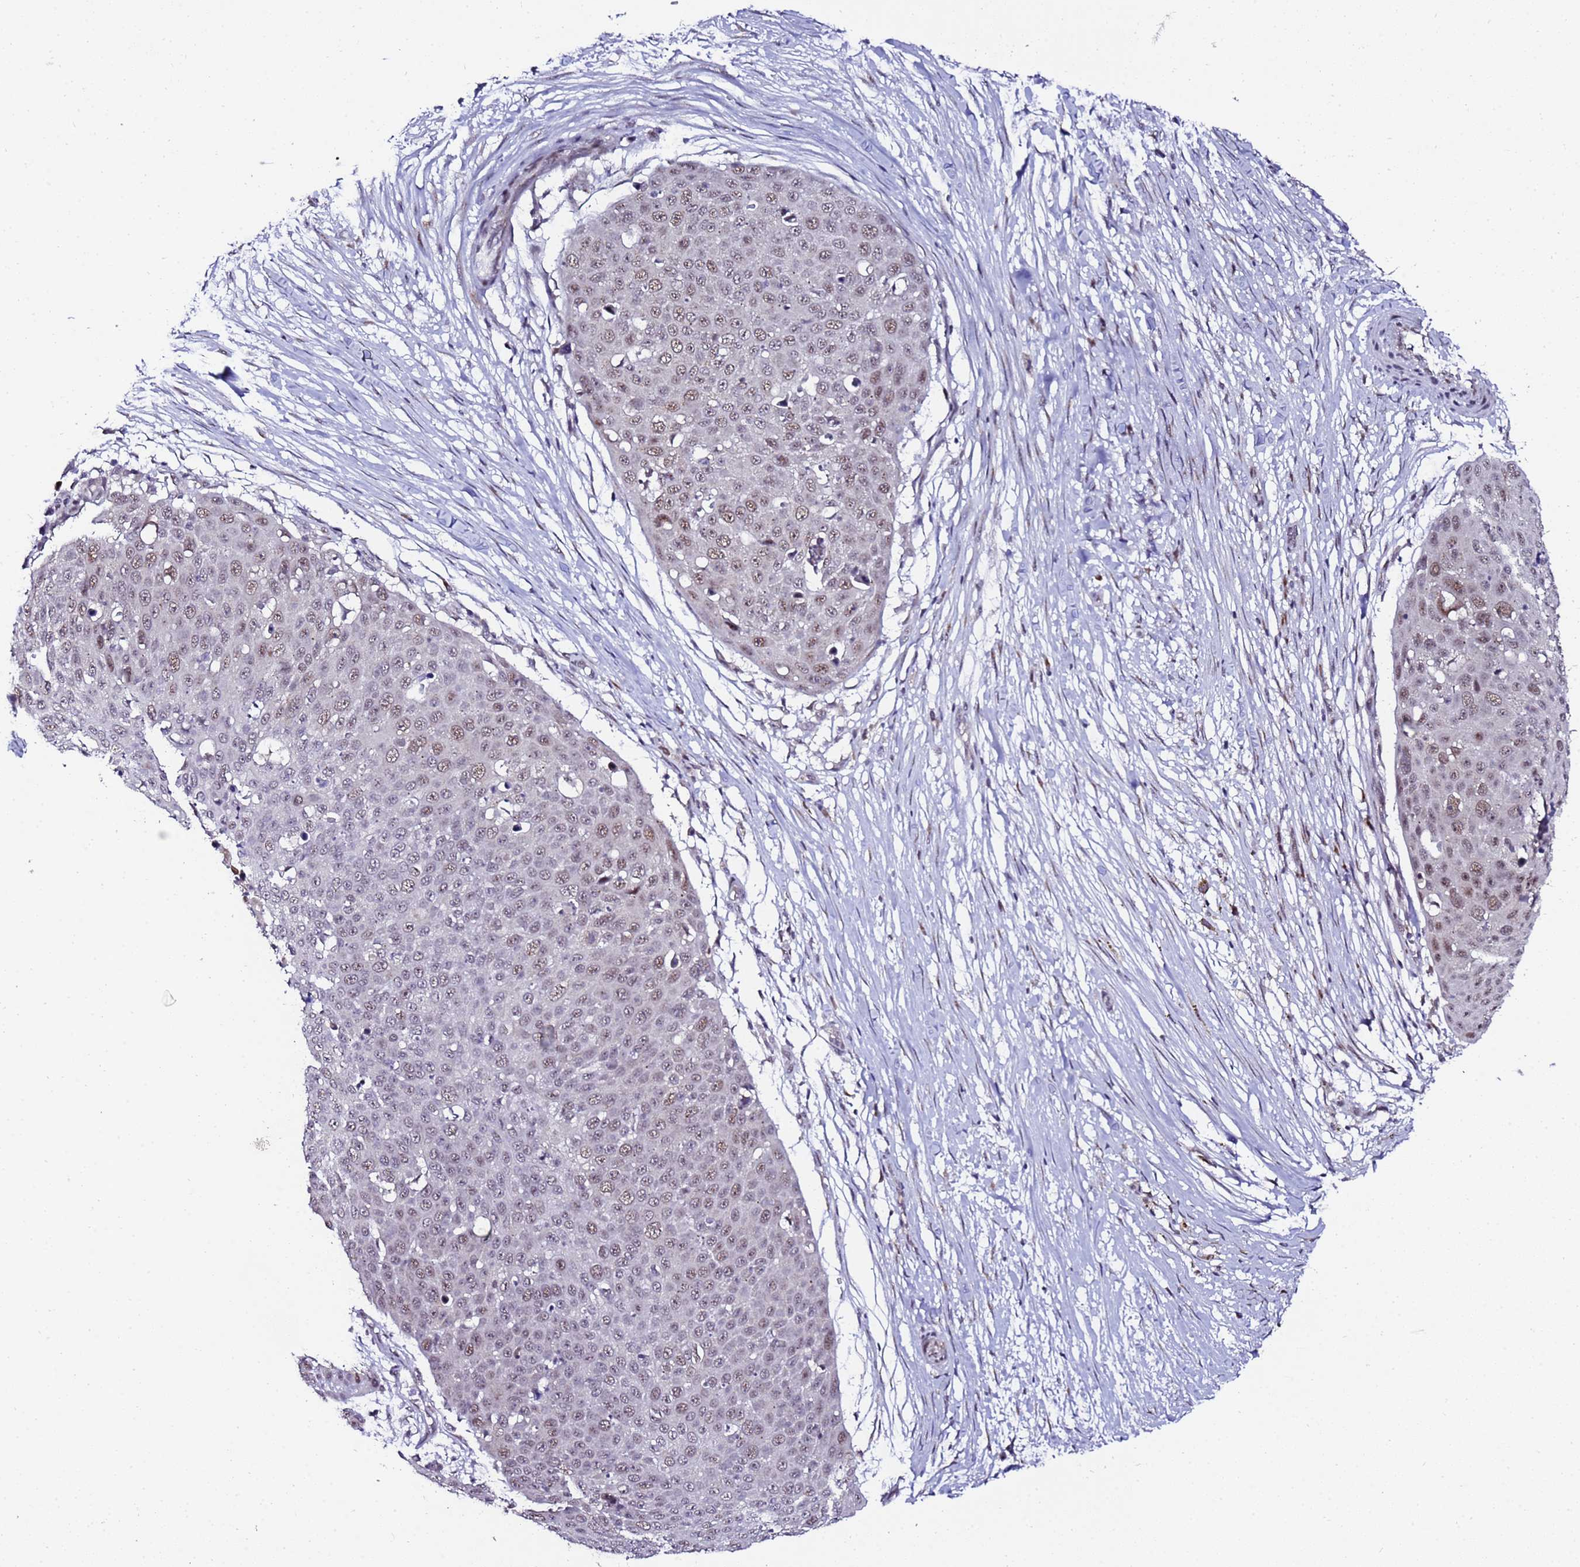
{"staining": {"intensity": "weak", "quantity": "25%-75%", "location": "nuclear"}, "tissue": "skin cancer", "cell_type": "Tumor cells", "image_type": "cancer", "snomed": [{"axis": "morphology", "description": "Squamous cell carcinoma, NOS"}, {"axis": "topography", "description": "Skin"}], "caption": "IHC photomicrograph of human squamous cell carcinoma (skin) stained for a protein (brown), which reveals low levels of weak nuclear staining in about 25%-75% of tumor cells.", "gene": "C19orf47", "patient": {"sex": "male", "age": 71}}